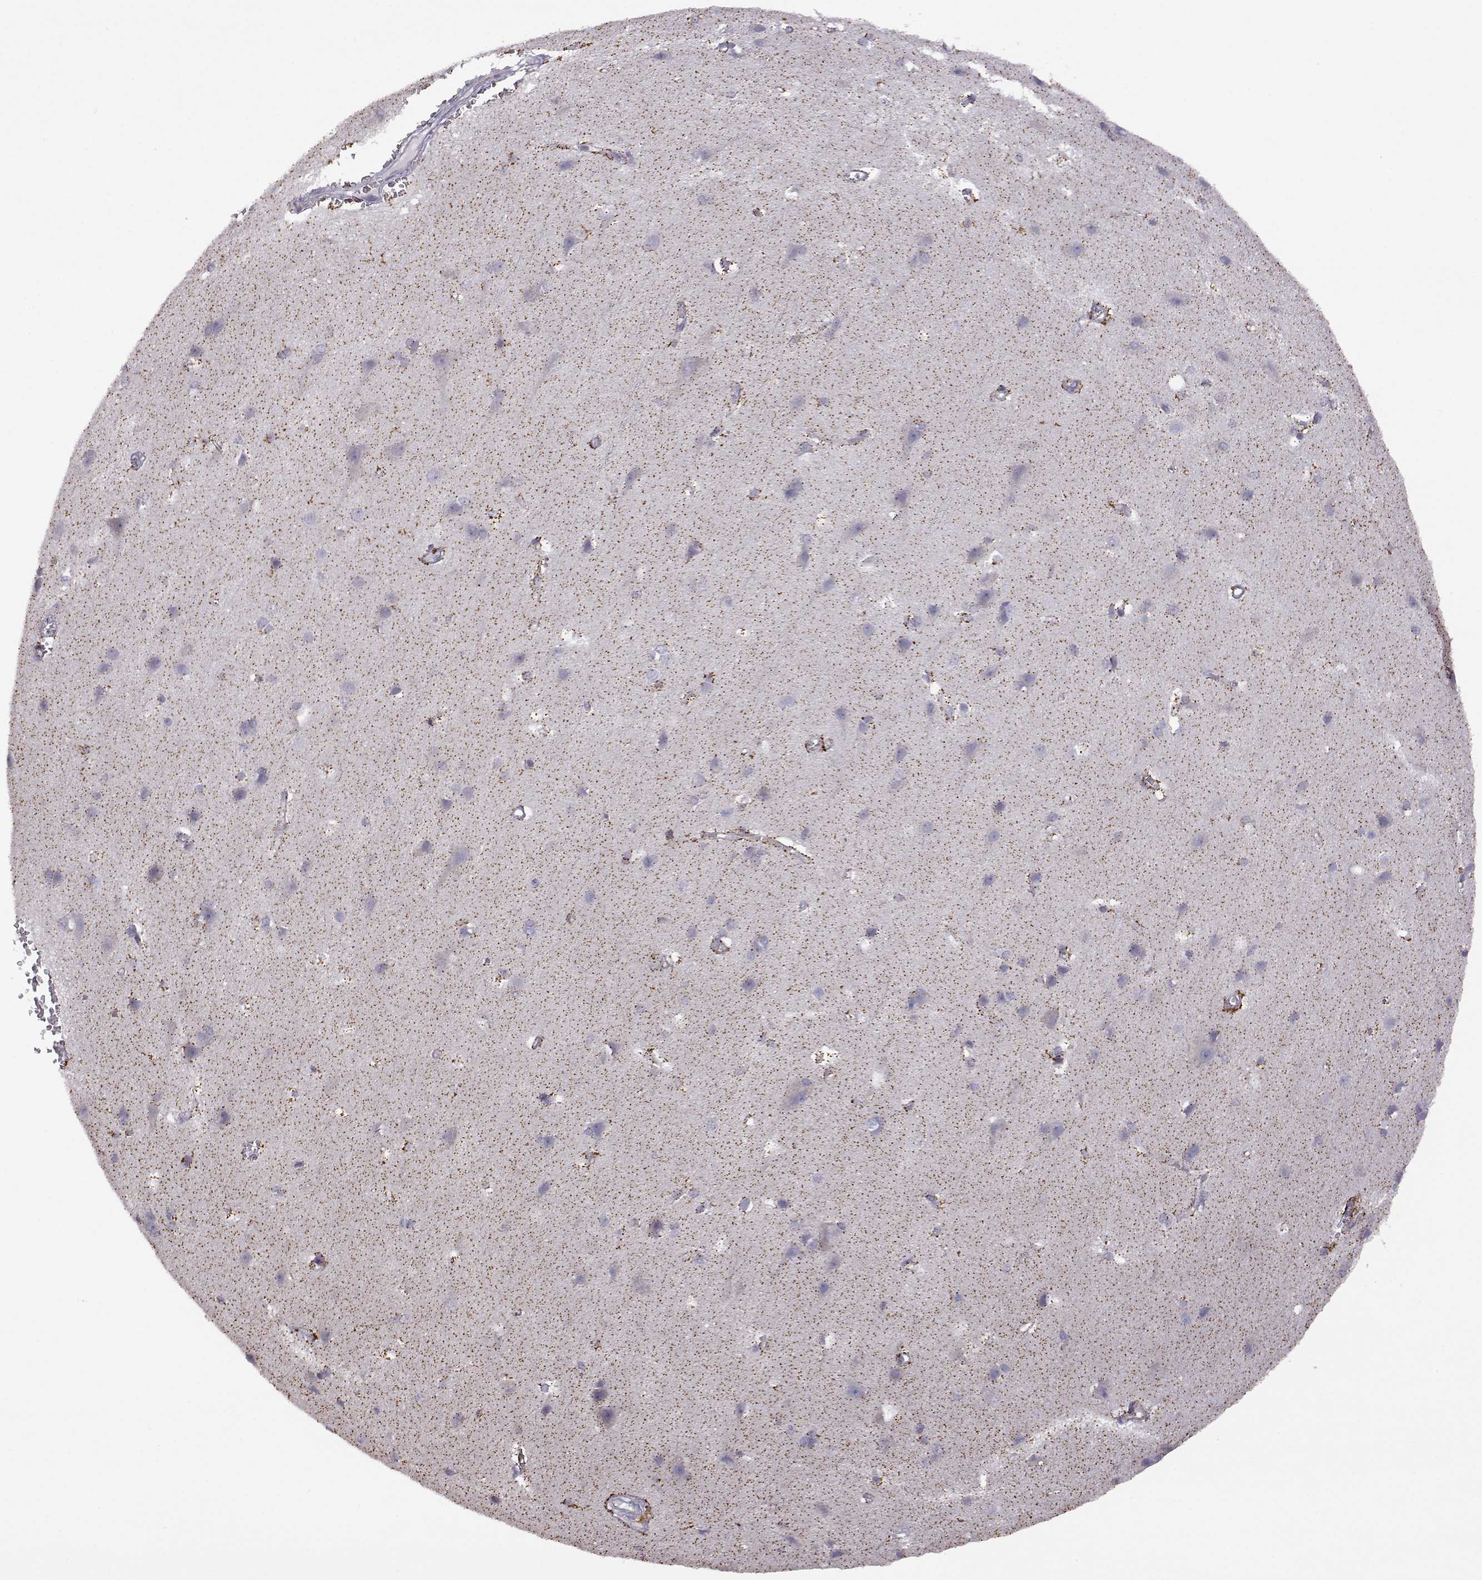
{"staining": {"intensity": "negative", "quantity": "none", "location": "none"}, "tissue": "cerebral cortex", "cell_type": "Endothelial cells", "image_type": "normal", "snomed": [{"axis": "morphology", "description": "Normal tissue, NOS"}, {"axis": "topography", "description": "Cerebral cortex"}], "caption": "DAB immunohistochemical staining of unremarkable cerebral cortex exhibits no significant positivity in endothelial cells.", "gene": "DDC", "patient": {"sex": "male", "age": 37}}